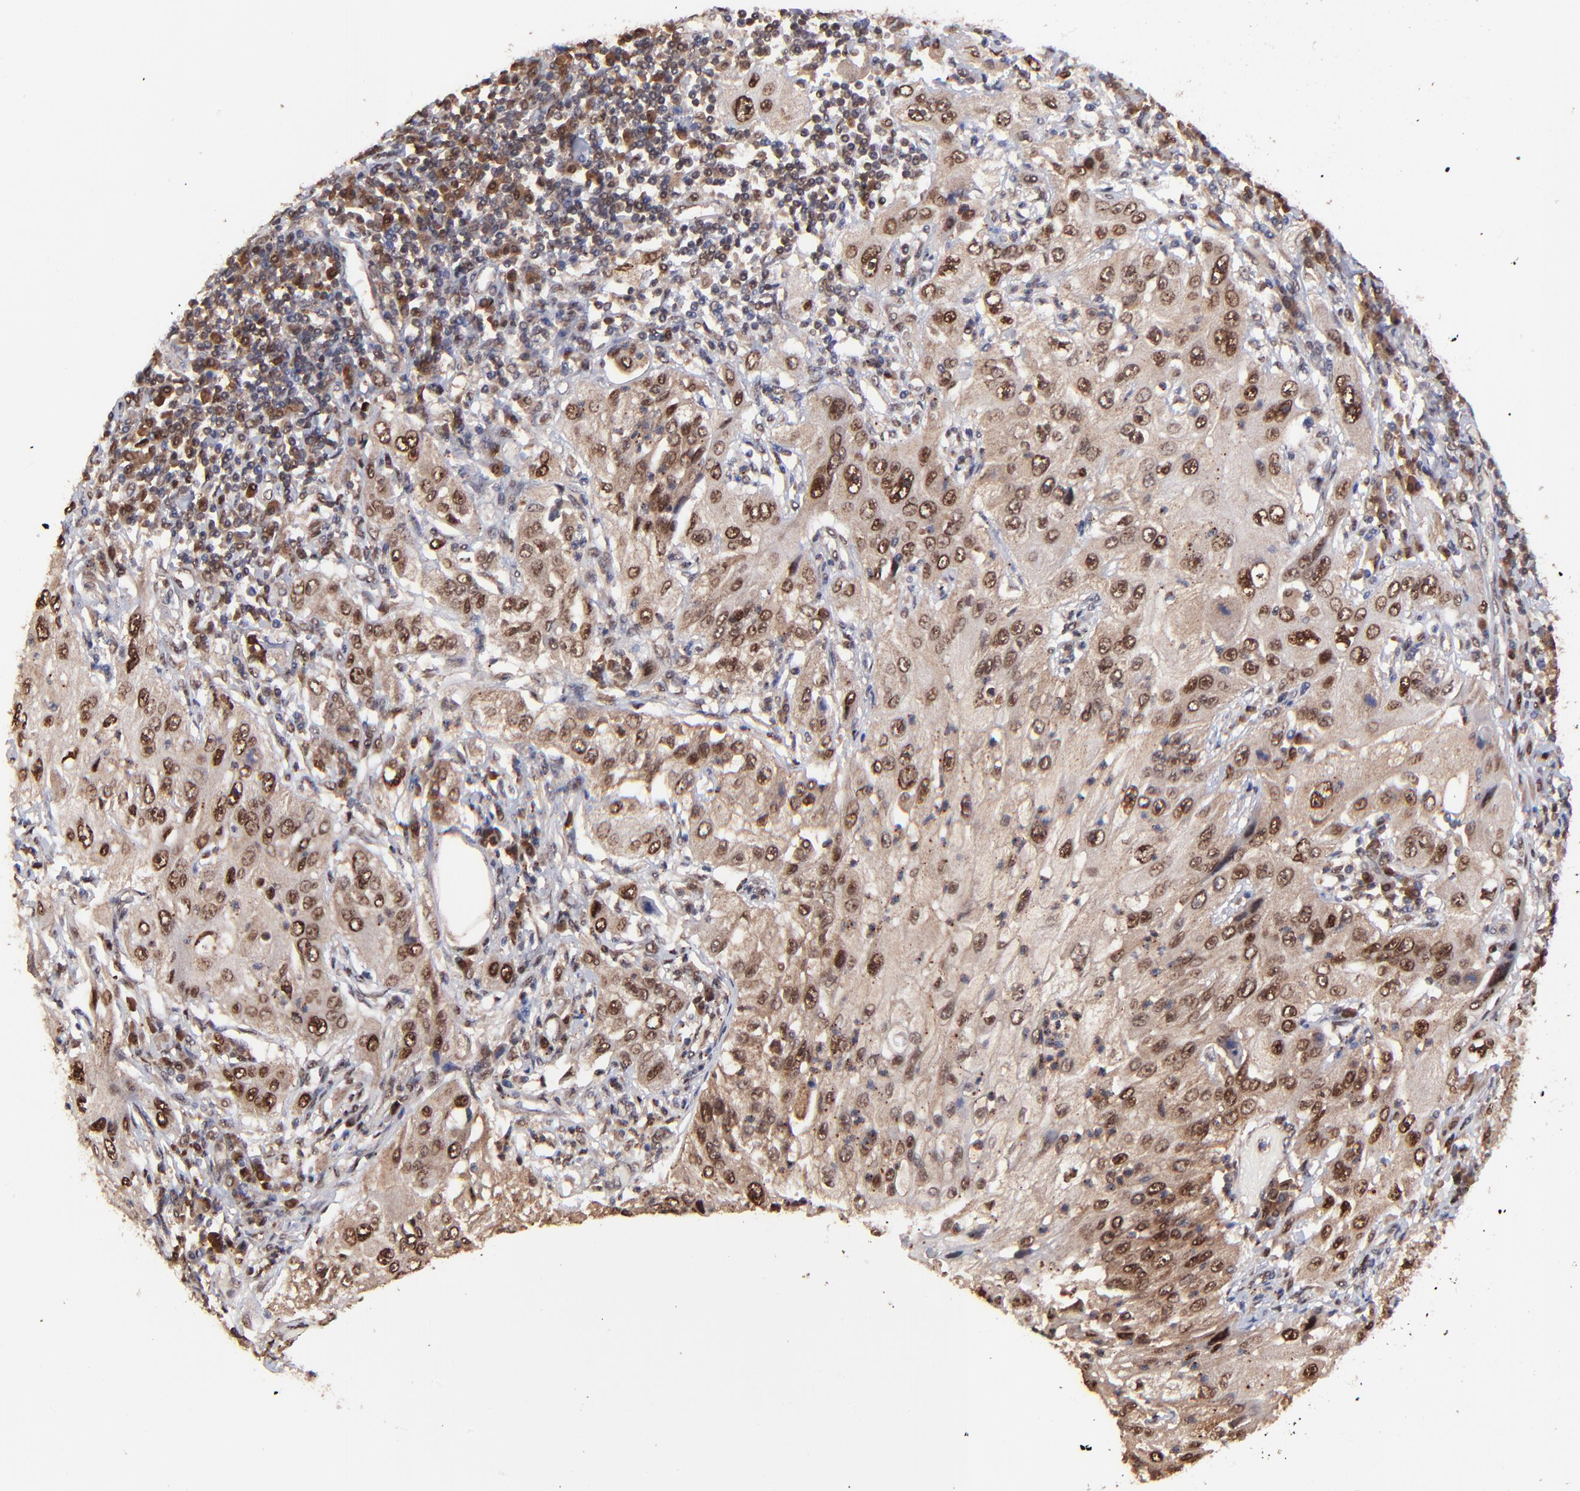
{"staining": {"intensity": "strong", "quantity": ">75%", "location": "cytoplasmic/membranous,nuclear"}, "tissue": "lung cancer", "cell_type": "Tumor cells", "image_type": "cancer", "snomed": [{"axis": "morphology", "description": "Inflammation, NOS"}, {"axis": "morphology", "description": "Squamous cell carcinoma, NOS"}, {"axis": "topography", "description": "Lymph node"}, {"axis": "topography", "description": "Soft tissue"}, {"axis": "topography", "description": "Lung"}], "caption": "Strong cytoplasmic/membranous and nuclear protein positivity is seen in about >75% of tumor cells in lung squamous cell carcinoma. (DAB (3,3'-diaminobenzidine) = brown stain, brightfield microscopy at high magnification).", "gene": "PSMA6", "patient": {"sex": "male", "age": 66}}